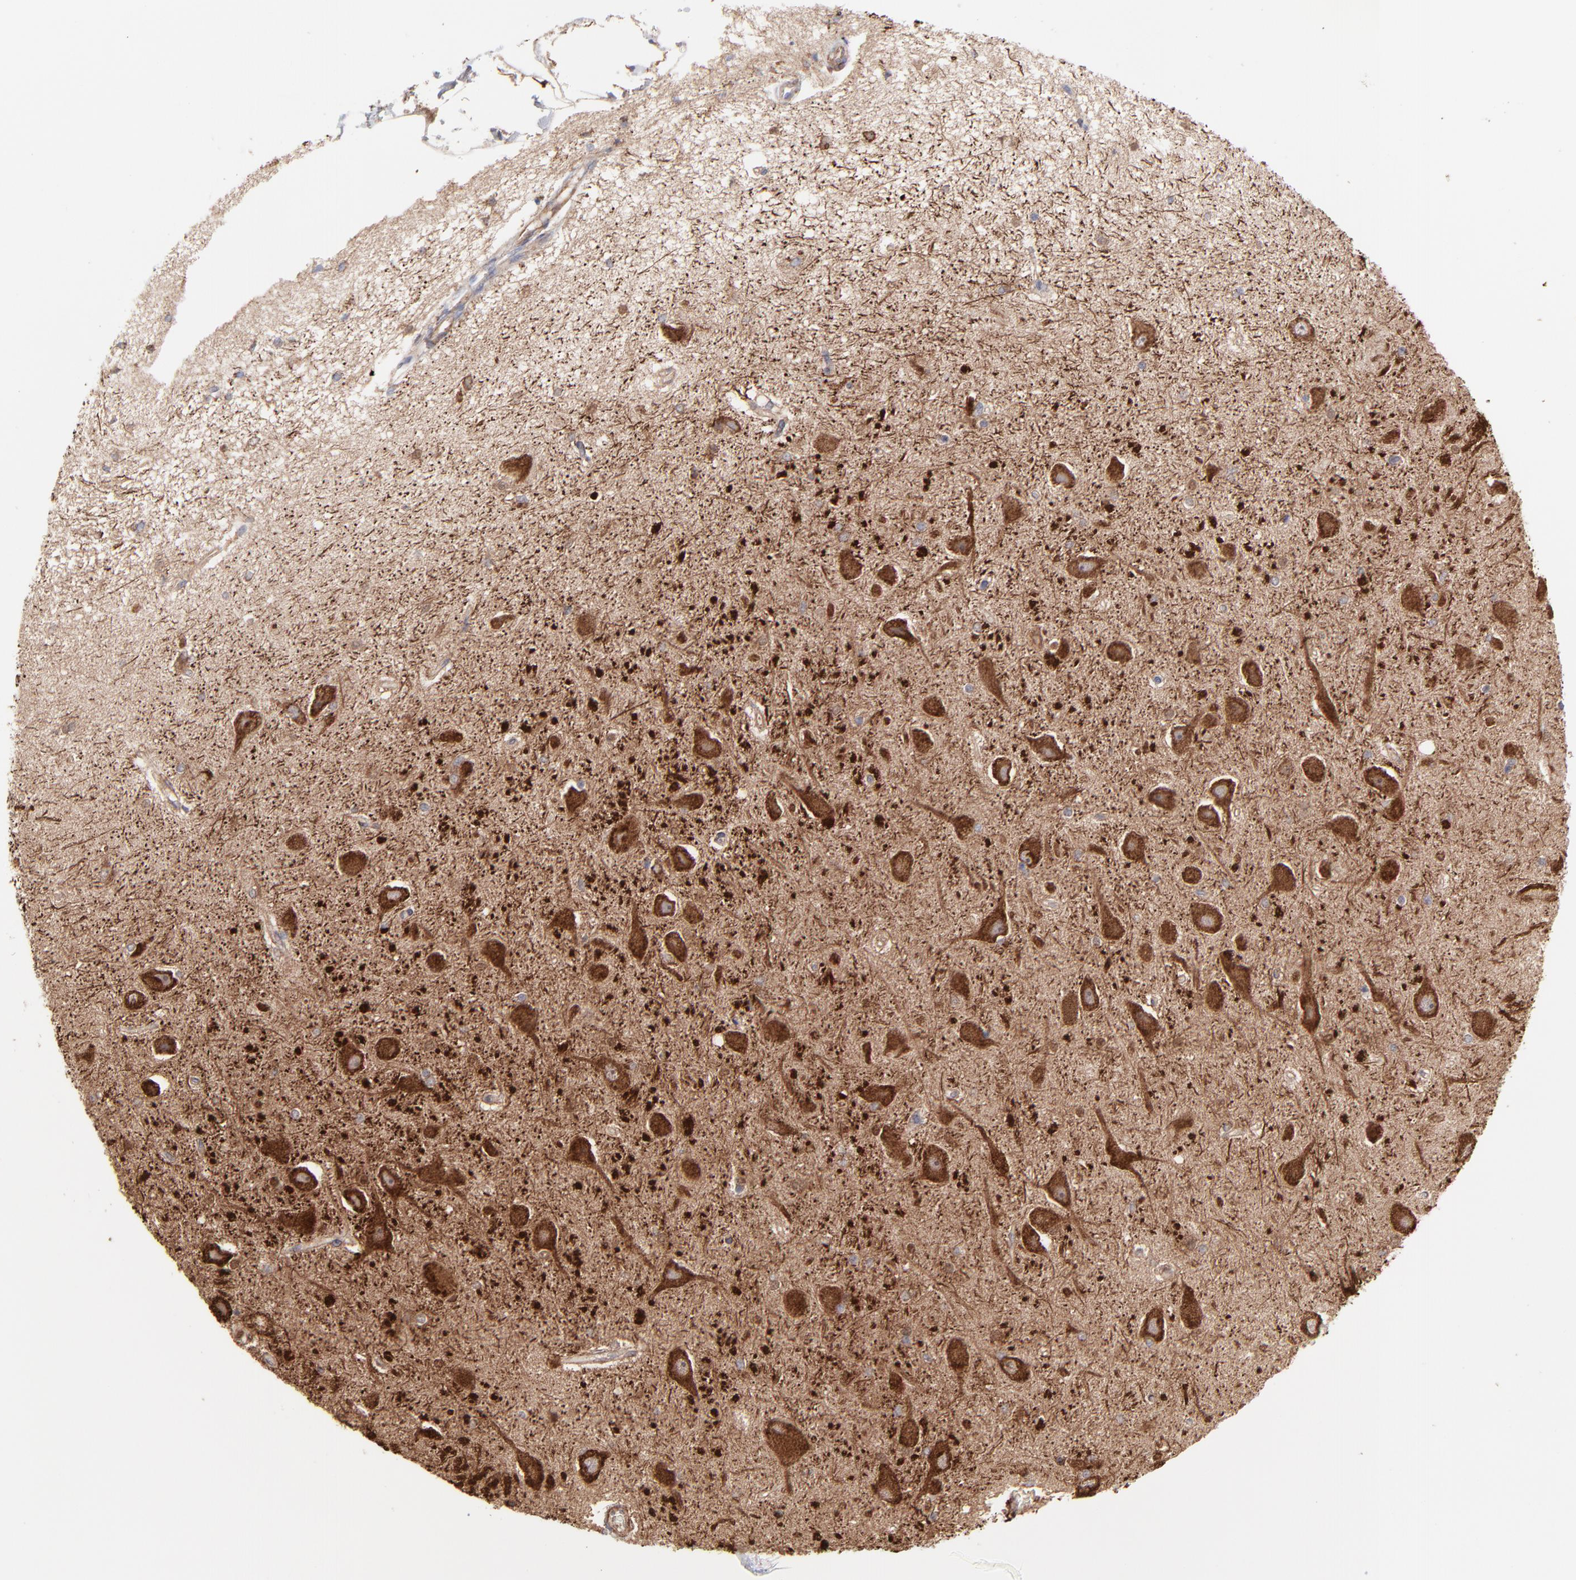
{"staining": {"intensity": "weak", "quantity": "25%-75%", "location": "cytoplasmic/membranous"}, "tissue": "hippocampus", "cell_type": "Glial cells", "image_type": "normal", "snomed": [{"axis": "morphology", "description": "Normal tissue, NOS"}, {"axis": "topography", "description": "Hippocampus"}], "caption": "A micrograph of hippocampus stained for a protein shows weak cytoplasmic/membranous brown staining in glial cells.", "gene": "PFKM", "patient": {"sex": "female", "age": 54}}